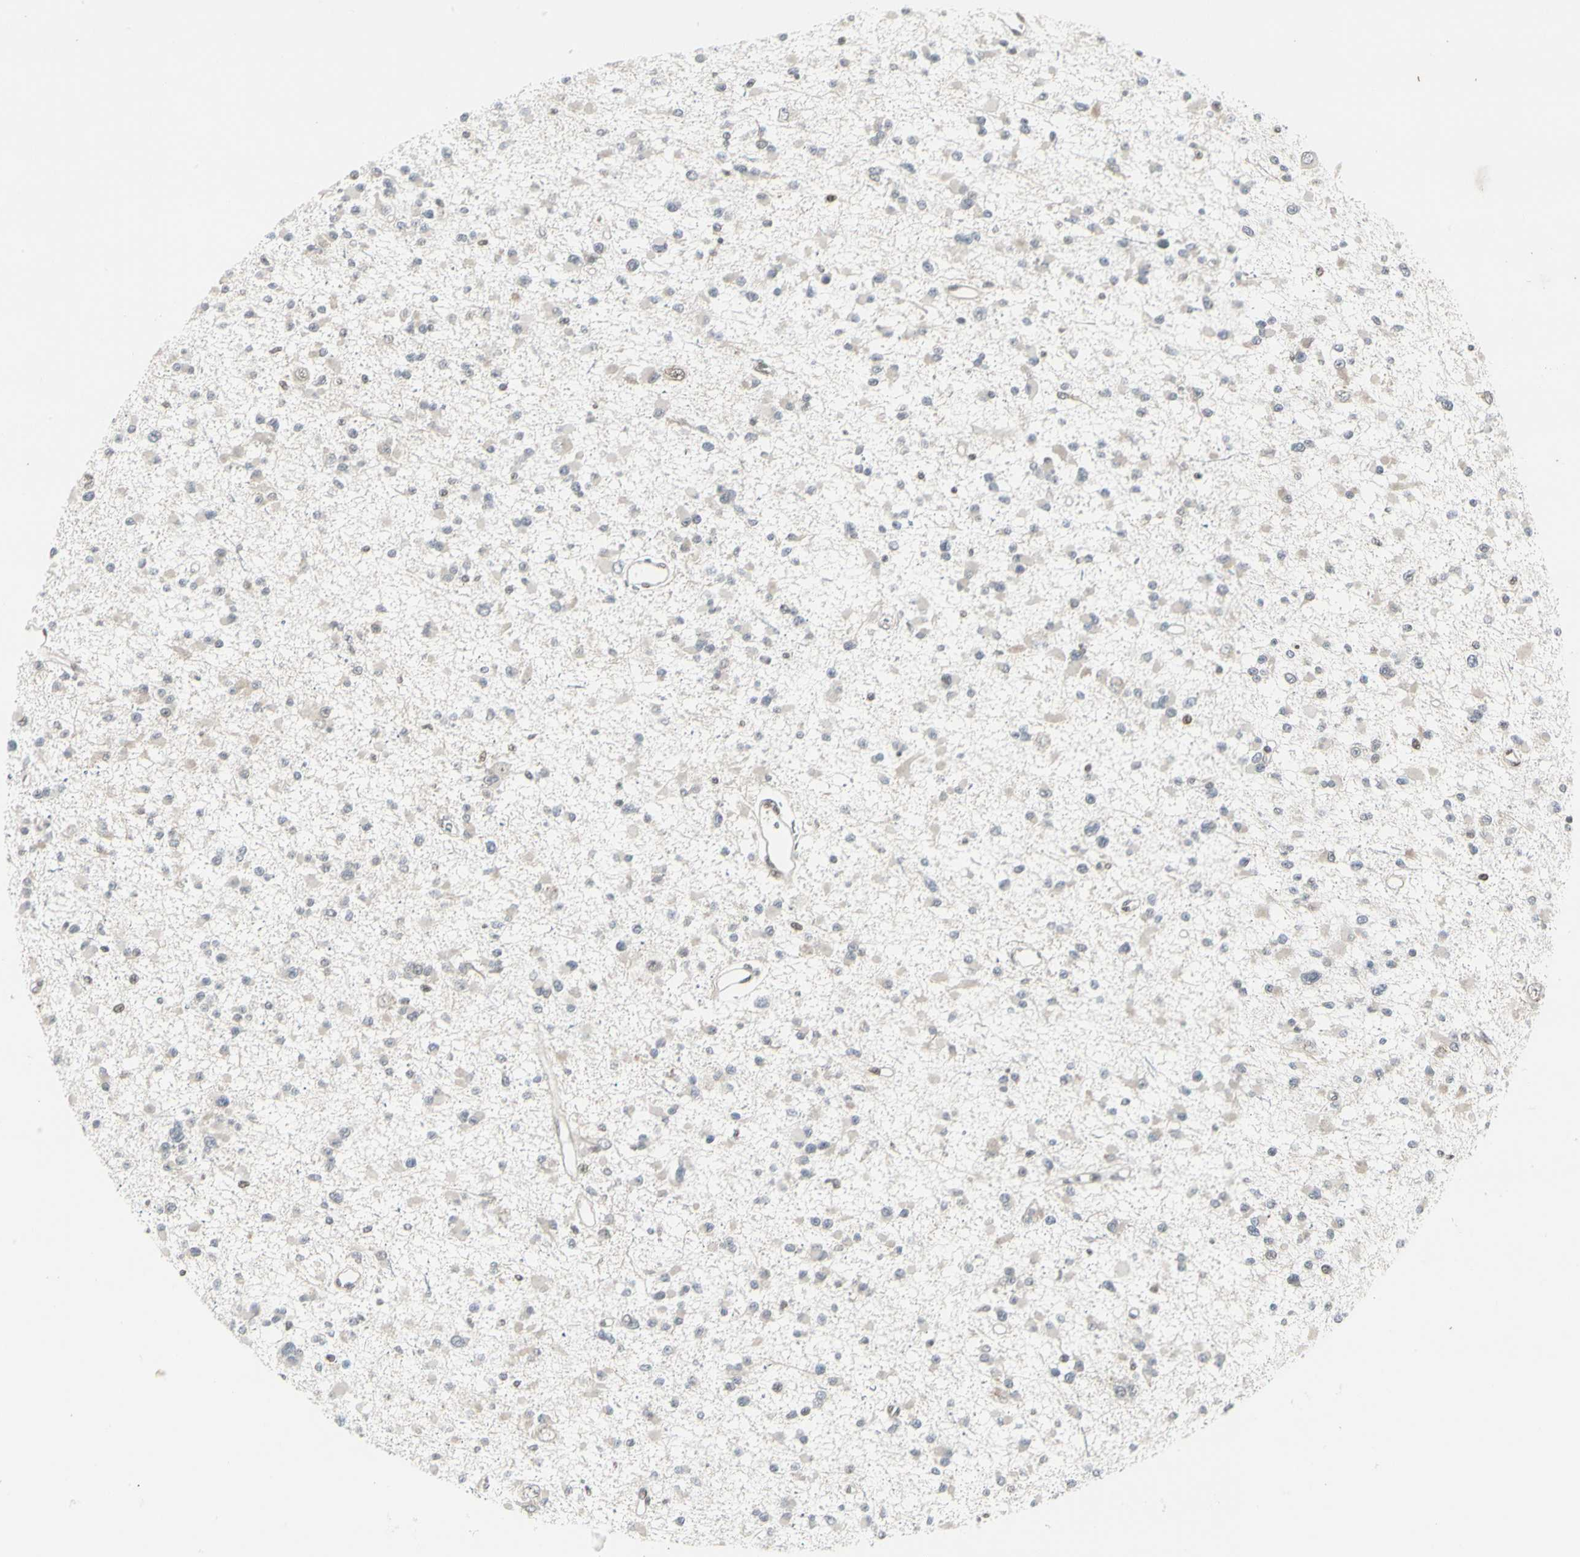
{"staining": {"intensity": "negative", "quantity": "none", "location": "none"}, "tissue": "glioma", "cell_type": "Tumor cells", "image_type": "cancer", "snomed": [{"axis": "morphology", "description": "Glioma, malignant, Low grade"}, {"axis": "topography", "description": "Brain"}], "caption": "There is no significant positivity in tumor cells of malignant glioma (low-grade).", "gene": "FOXJ2", "patient": {"sex": "female", "age": 22}}